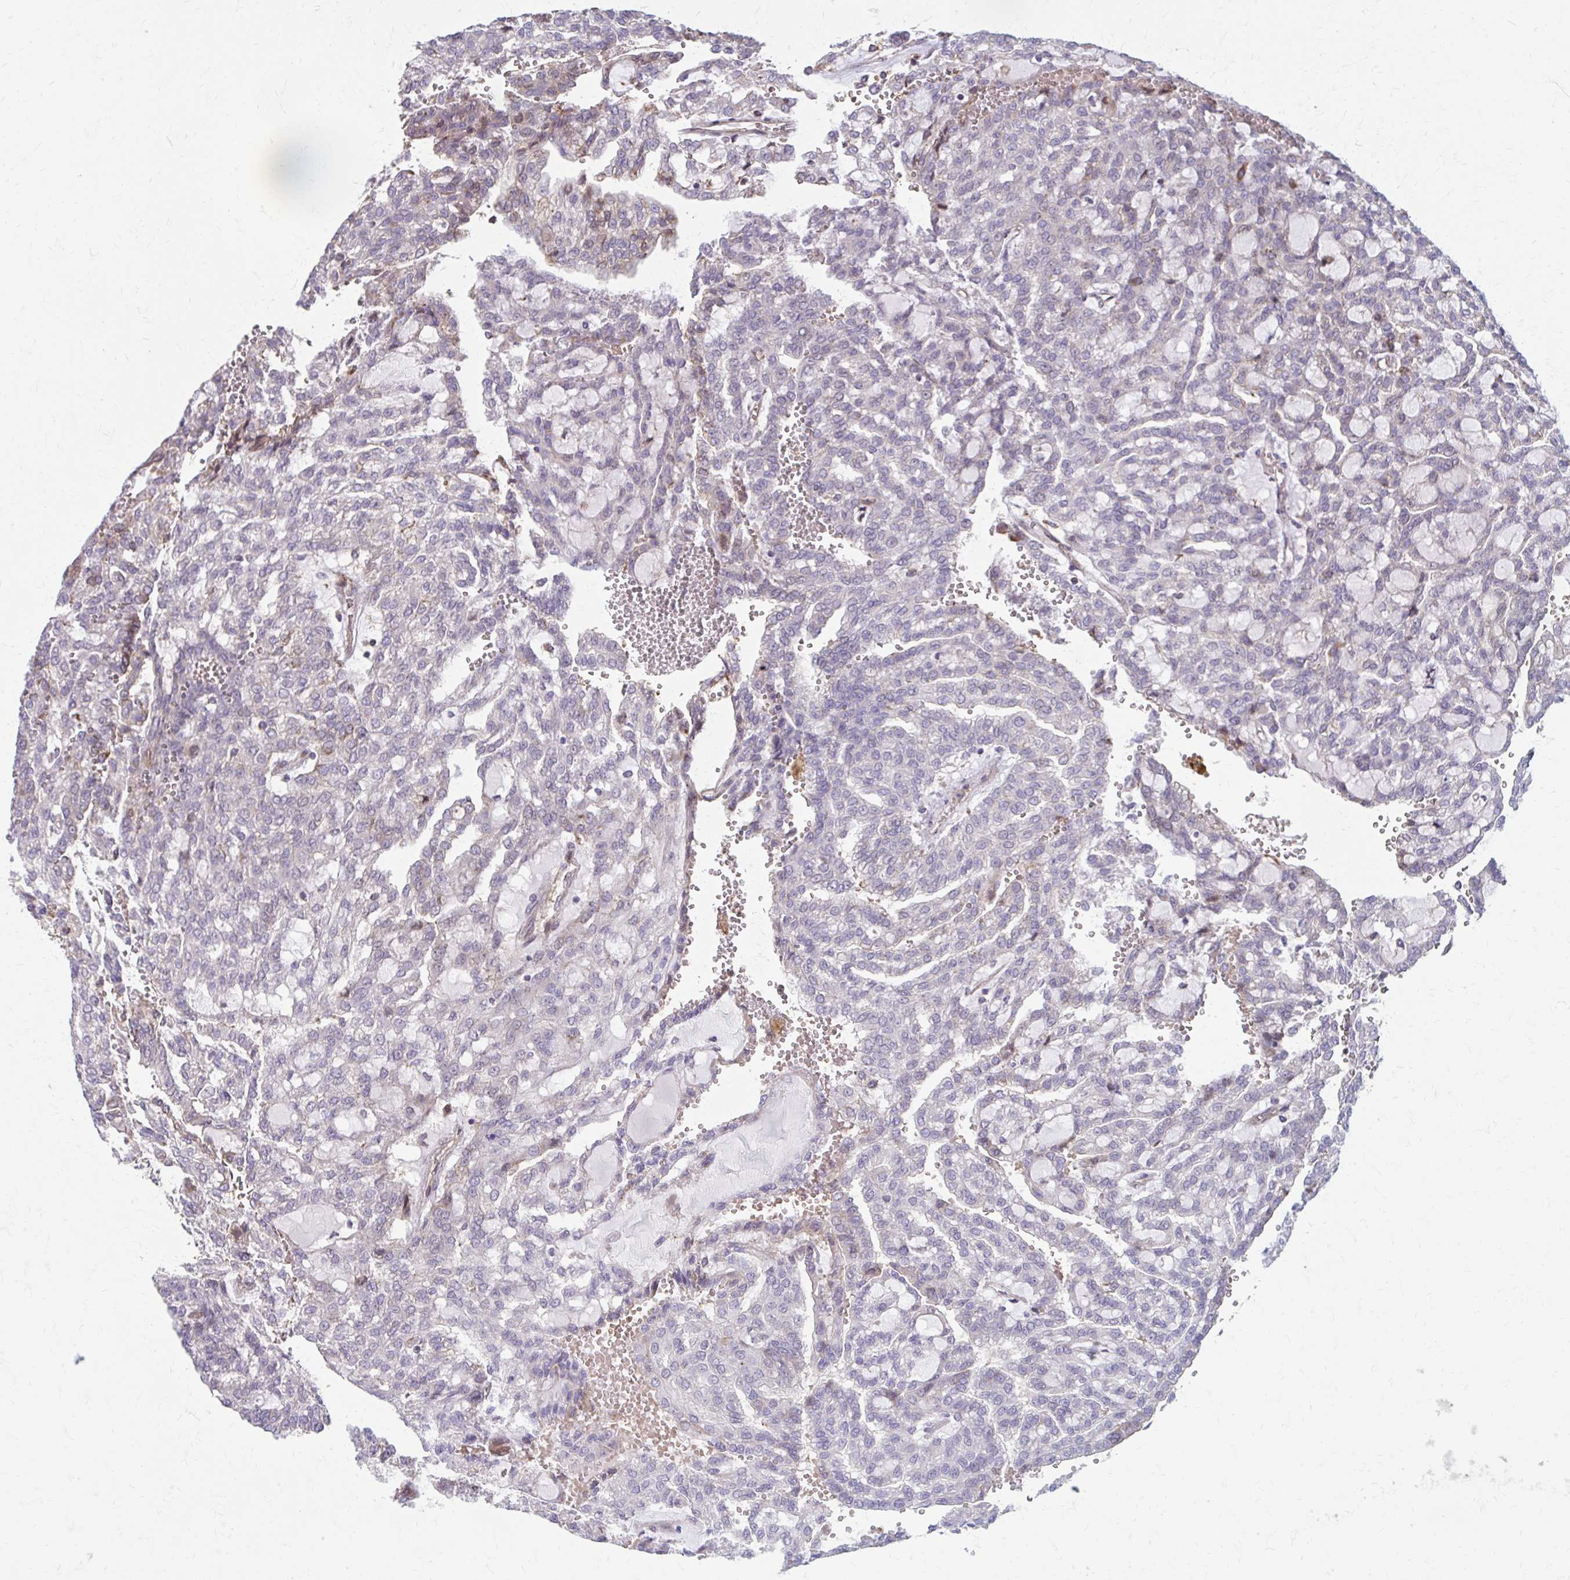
{"staining": {"intensity": "negative", "quantity": "none", "location": "none"}, "tissue": "renal cancer", "cell_type": "Tumor cells", "image_type": "cancer", "snomed": [{"axis": "morphology", "description": "Adenocarcinoma, NOS"}, {"axis": "topography", "description": "Kidney"}], "caption": "This is an IHC photomicrograph of renal adenocarcinoma. There is no expression in tumor cells.", "gene": "MMP14", "patient": {"sex": "male", "age": 63}}